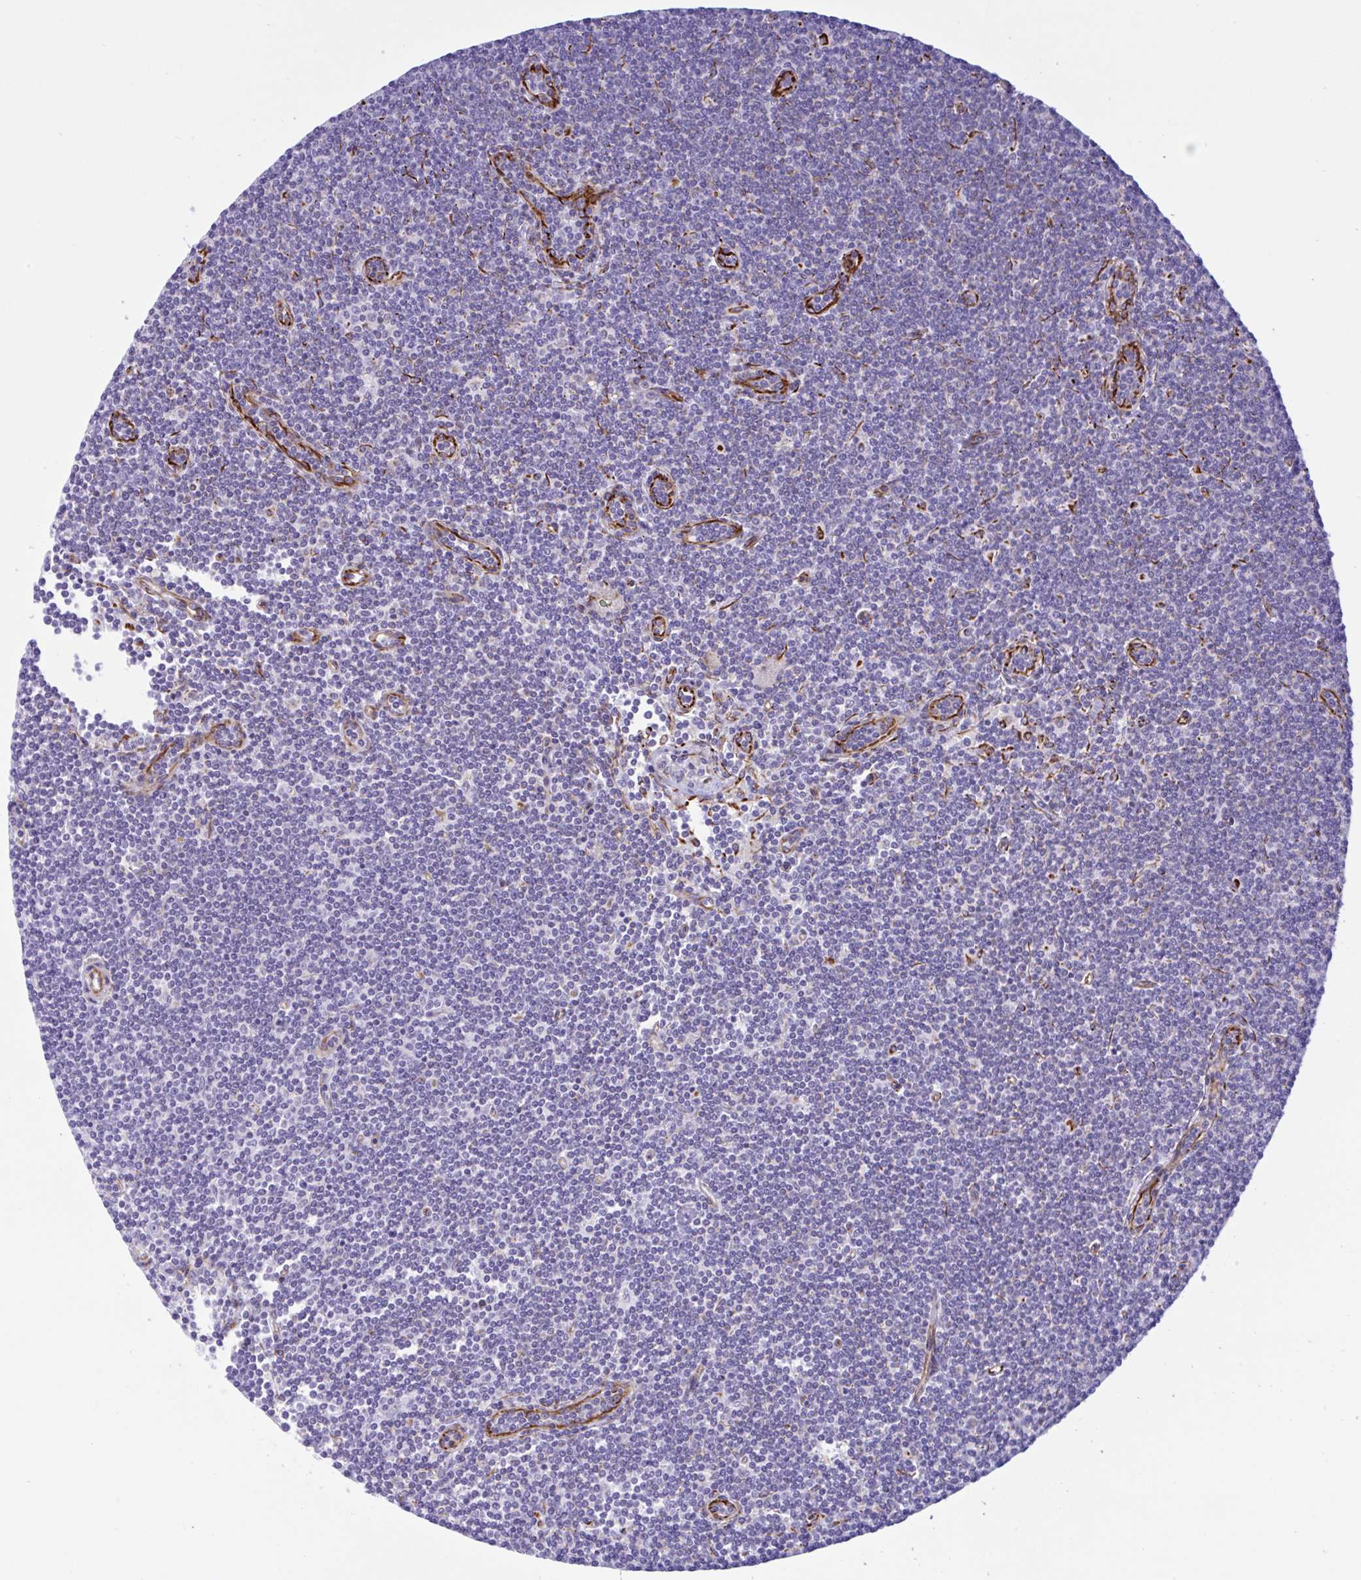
{"staining": {"intensity": "negative", "quantity": "none", "location": "none"}, "tissue": "lymphoma", "cell_type": "Tumor cells", "image_type": "cancer", "snomed": [{"axis": "morphology", "description": "Malignant lymphoma, non-Hodgkin's type, Low grade"}, {"axis": "topography", "description": "Lymph node"}], "caption": "Immunohistochemical staining of lymphoma demonstrates no significant positivity in tumor cells. The staining is performed using DAB (3,3'-diaminobenzidine) brown chromogen with nuclei counter-stained in using hematoxylin.", "gene": "SMAD5", "patient": {"sex": "female", "age": 73}}